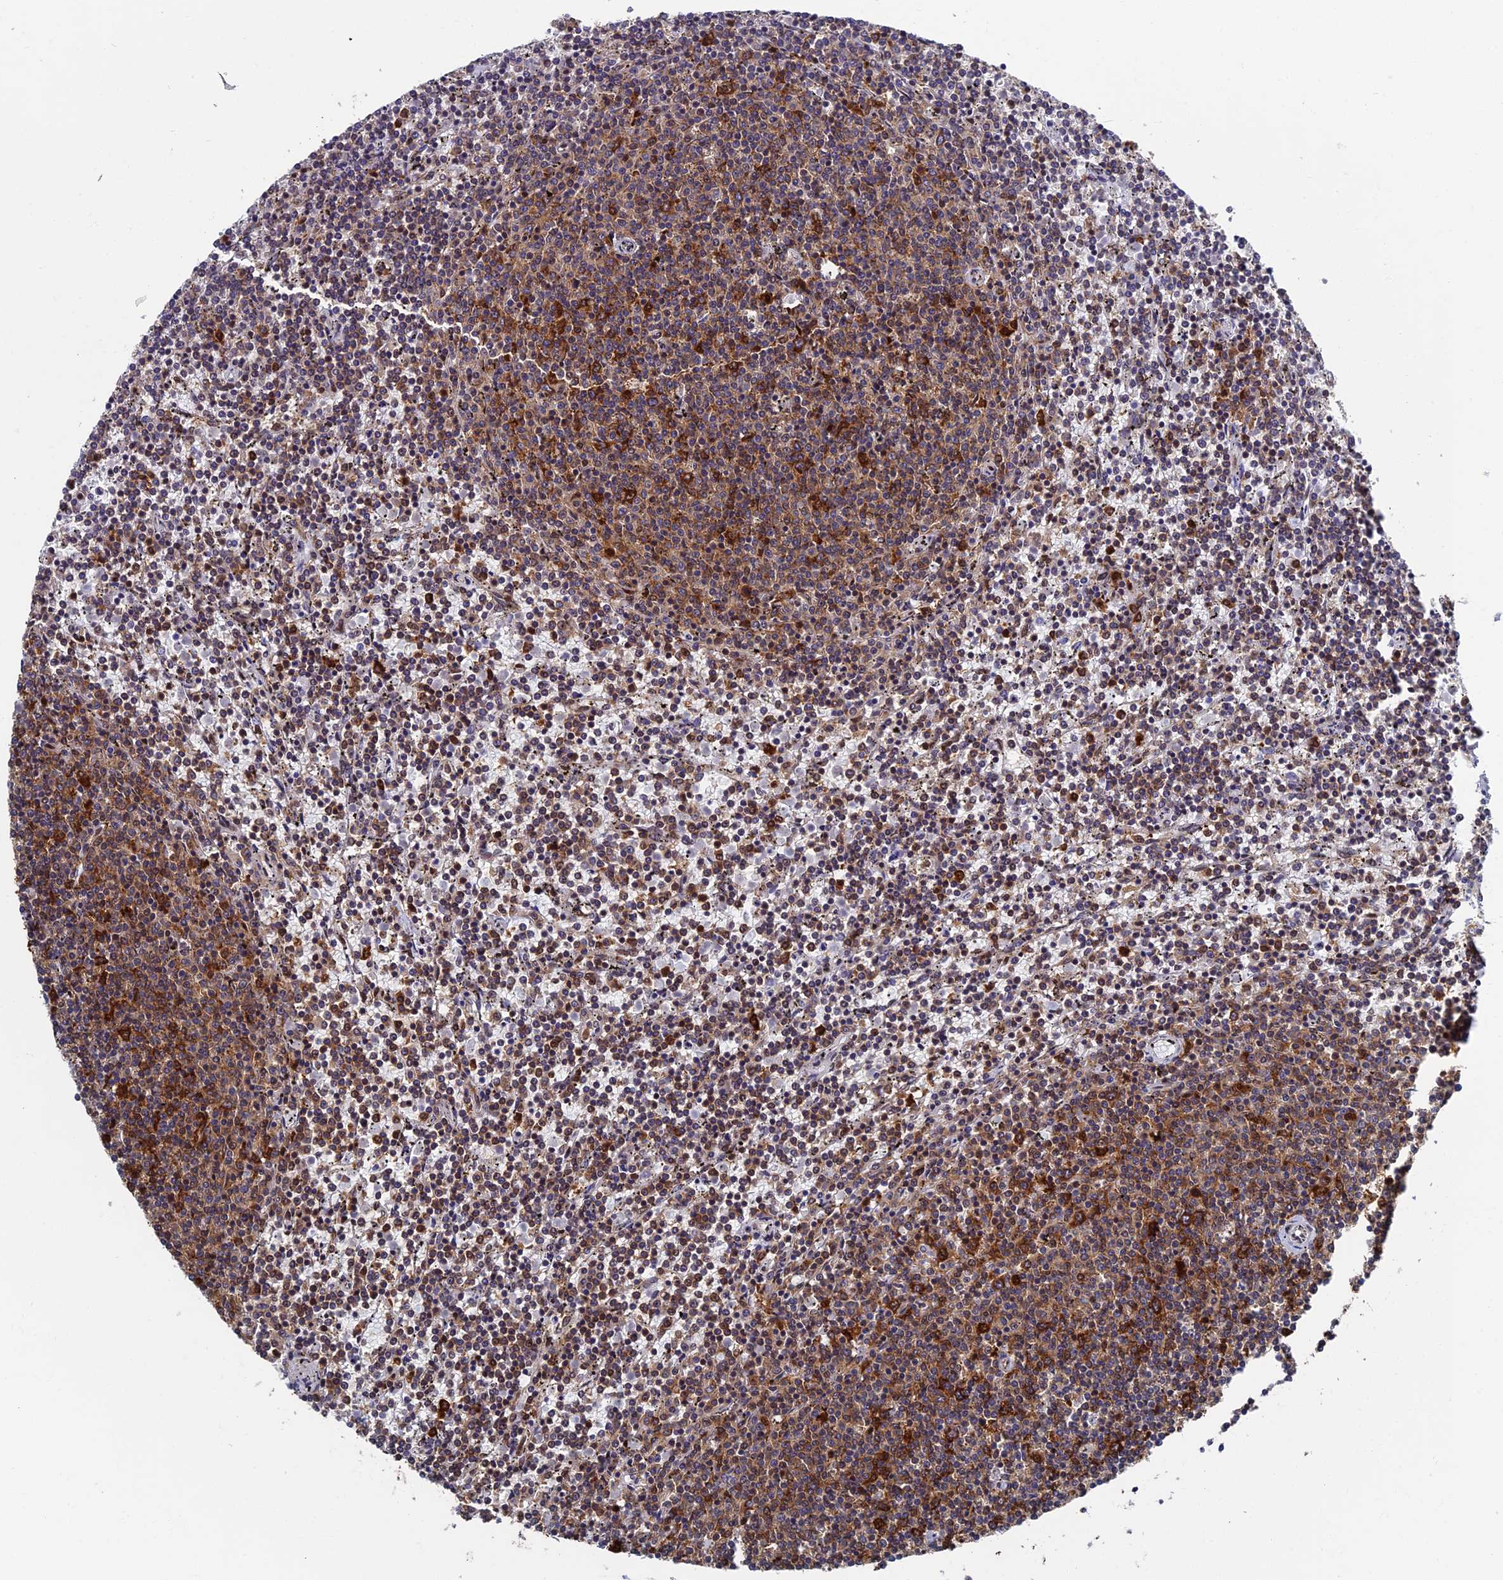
{"staining": {"intensity": "strong", "quantity": "<25%", "location": "cytoplasmic/membranous"}, "tissue": "lymphoma", "cell_type": "Tumor cells", "image_type": "cancer", "snomed": [{"axis": "morphology", "description": "Malignant lymphoma, non-Hodgkin's type, Low grade"}, {"axis": "topography", "description": "Spleen"}], "caption": "Brown immunohistochemical staining in malignant lymphoma, non-Hodgkin's type (low-grade) exhibits strong cytoplasmic/membranous expression in about <25% of tumor cells.", "gene": "YBX1", "patient": {"sex": "female", "age": 50}}